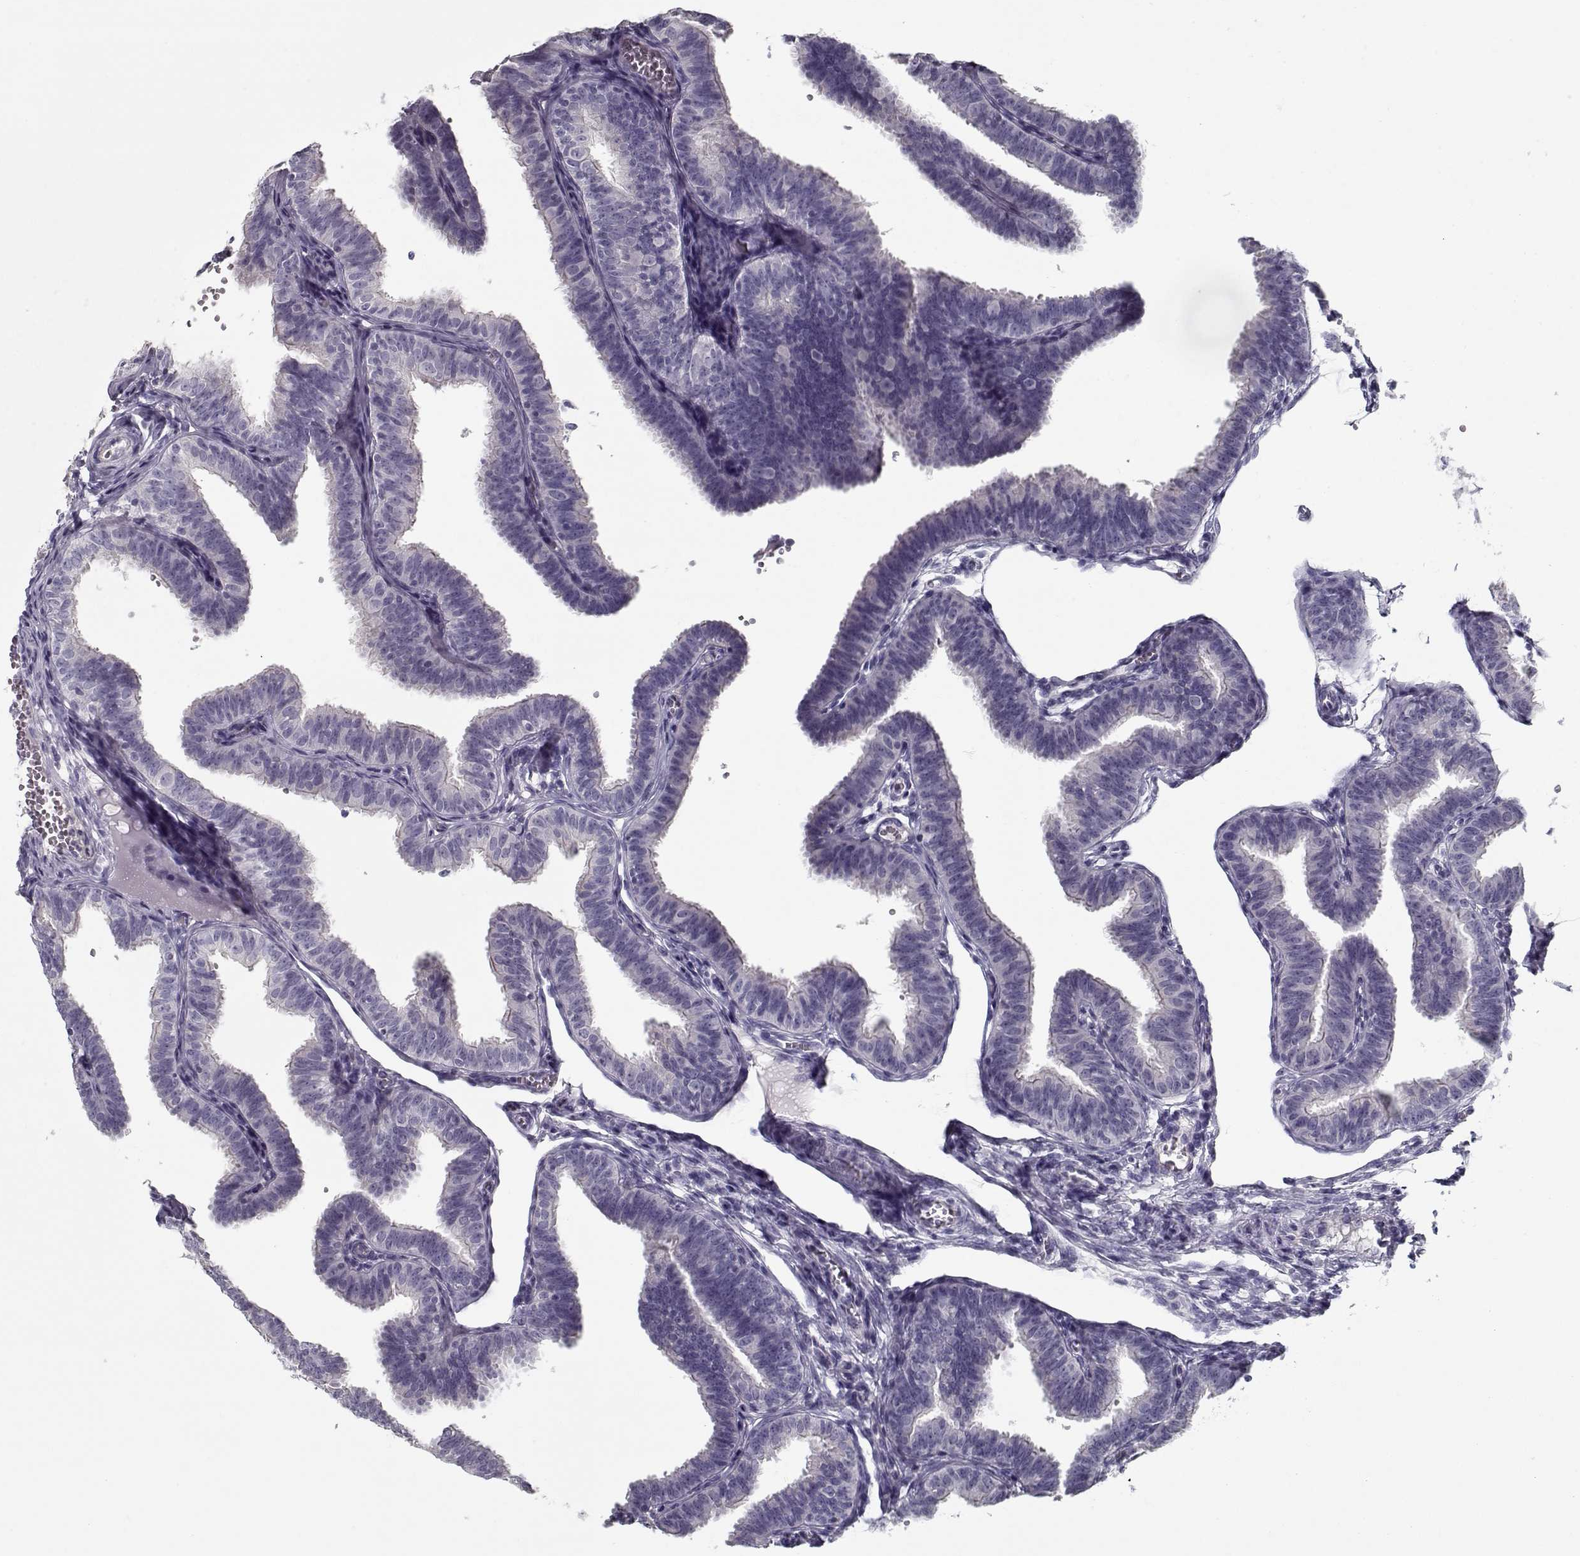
{"staining": {"intensity": "negative", "quantity": "none", "location": "none"}, "tissue": "fallopian tube", "cell_type": "Glandular cells", "image_type": "normal", "snomed": [{"axis": "morphology", "description": "Normal tissue, NOS"}, {"axis": "topography", "description": "Fallopian tube"}], "caption": "IHC image of benign fallopian tube stained for a protein (brown), which displays no expression in glandular cells. Brightfield microscopy of immunohistochemistry (IHC) stained with DAB (3,3'-diaminobenzidine) (brown) and hematoxylin (blue), captured at high magnification.", "gene": "CCDC136", "patient": {"sex": "female", "age": 25}}